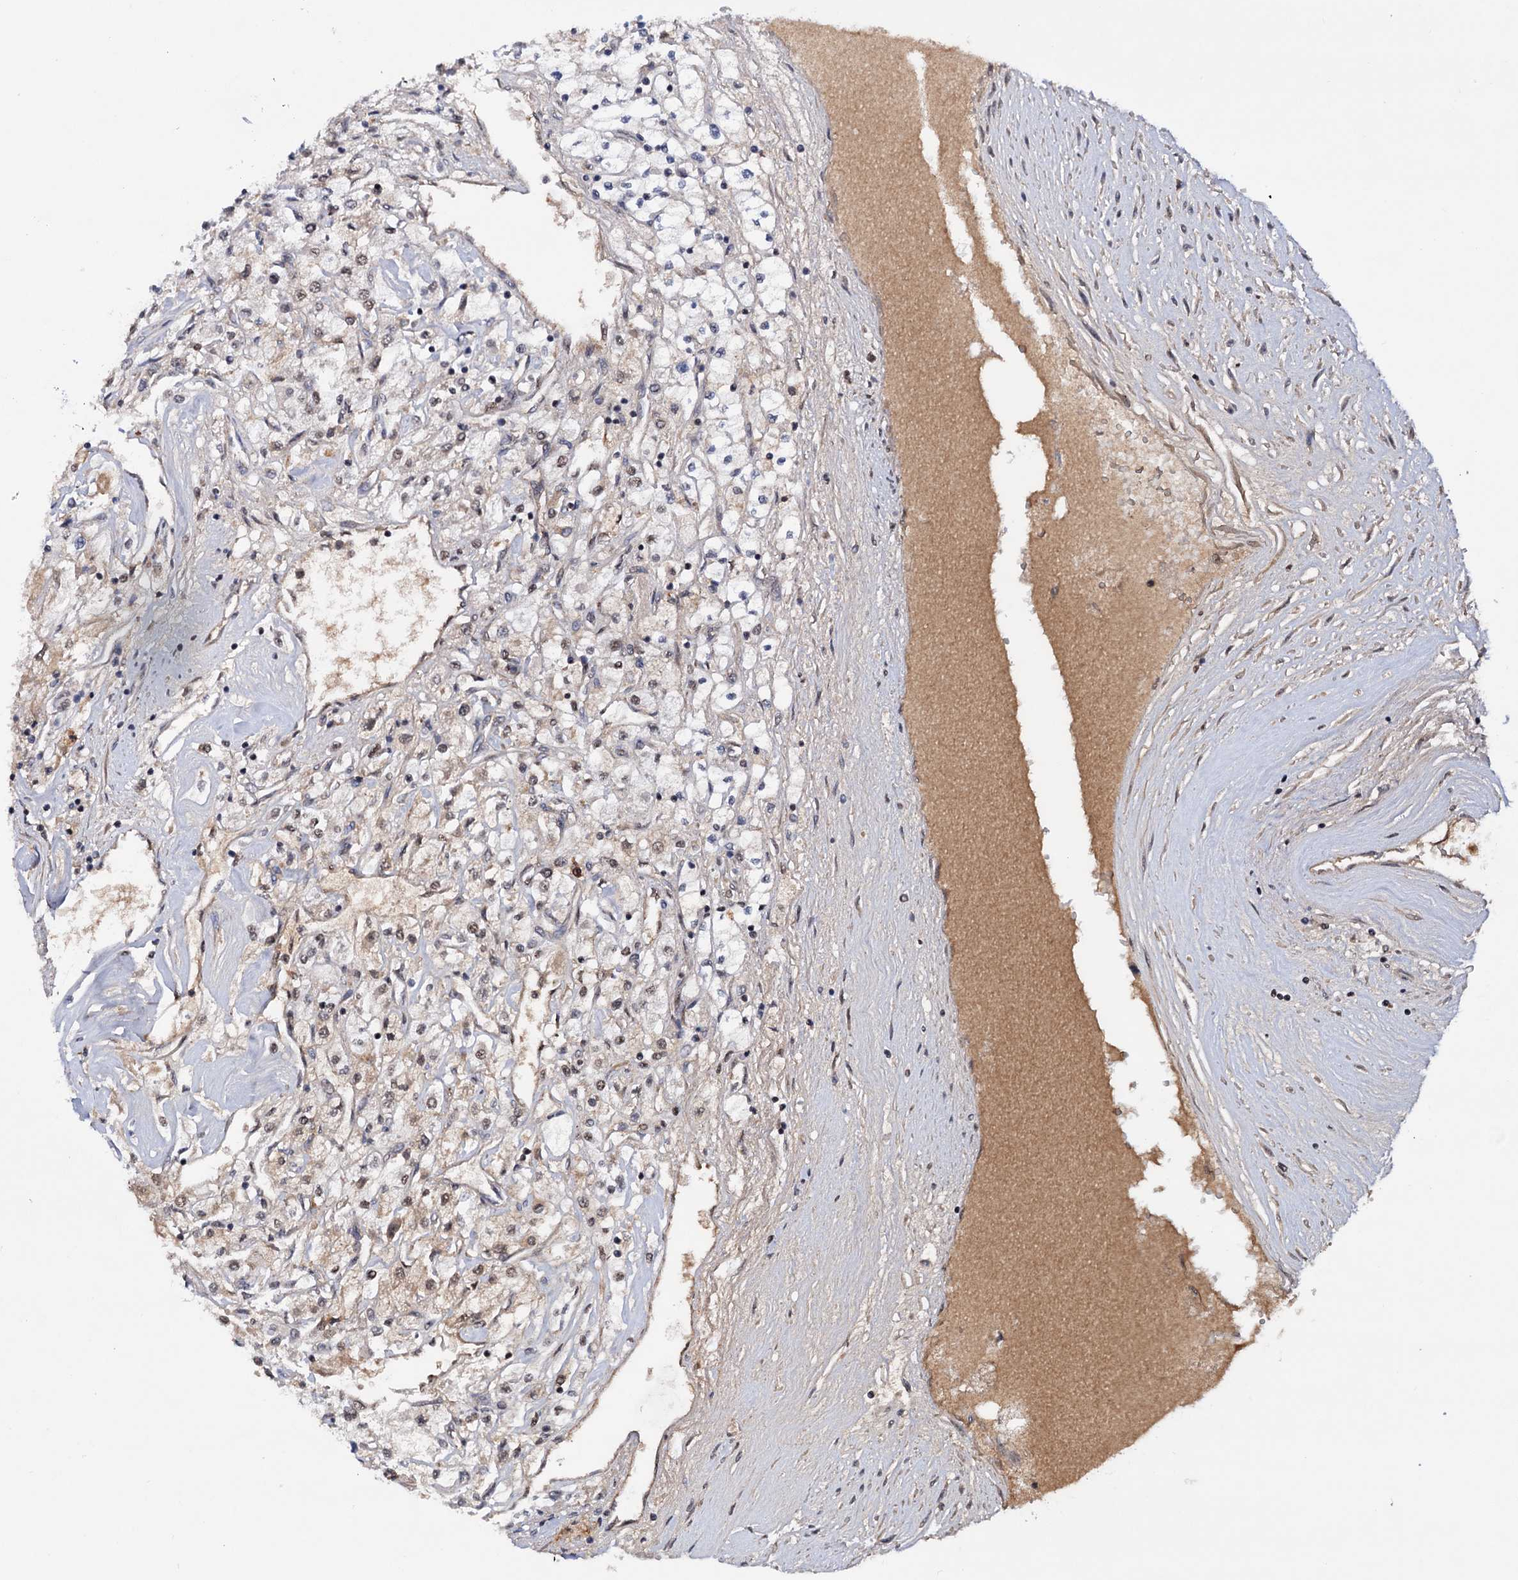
{"staining": {"intensity": "weak", "quantity": "25%-75%", "location": "cytoplasmic/membranous,nuclear"}, "tissue": "renal cancer", "cell_type": "Tumor cells", "image_type": "cancer", "snomed": [{"axis": "morphology", "description": "Adenocarcinoma, NOS"}, {"axis": "topography", "description": "Kidney"}], "caption": "The micrograph exhibits a brown stain indicating the presence of a protein in the cytoplasmic/membranous and nuclear of tumor cells in renal cancer (adenocarcinoma).", "gene": "TBC1D12", "patient": {"sex": "male", "age": 80}}